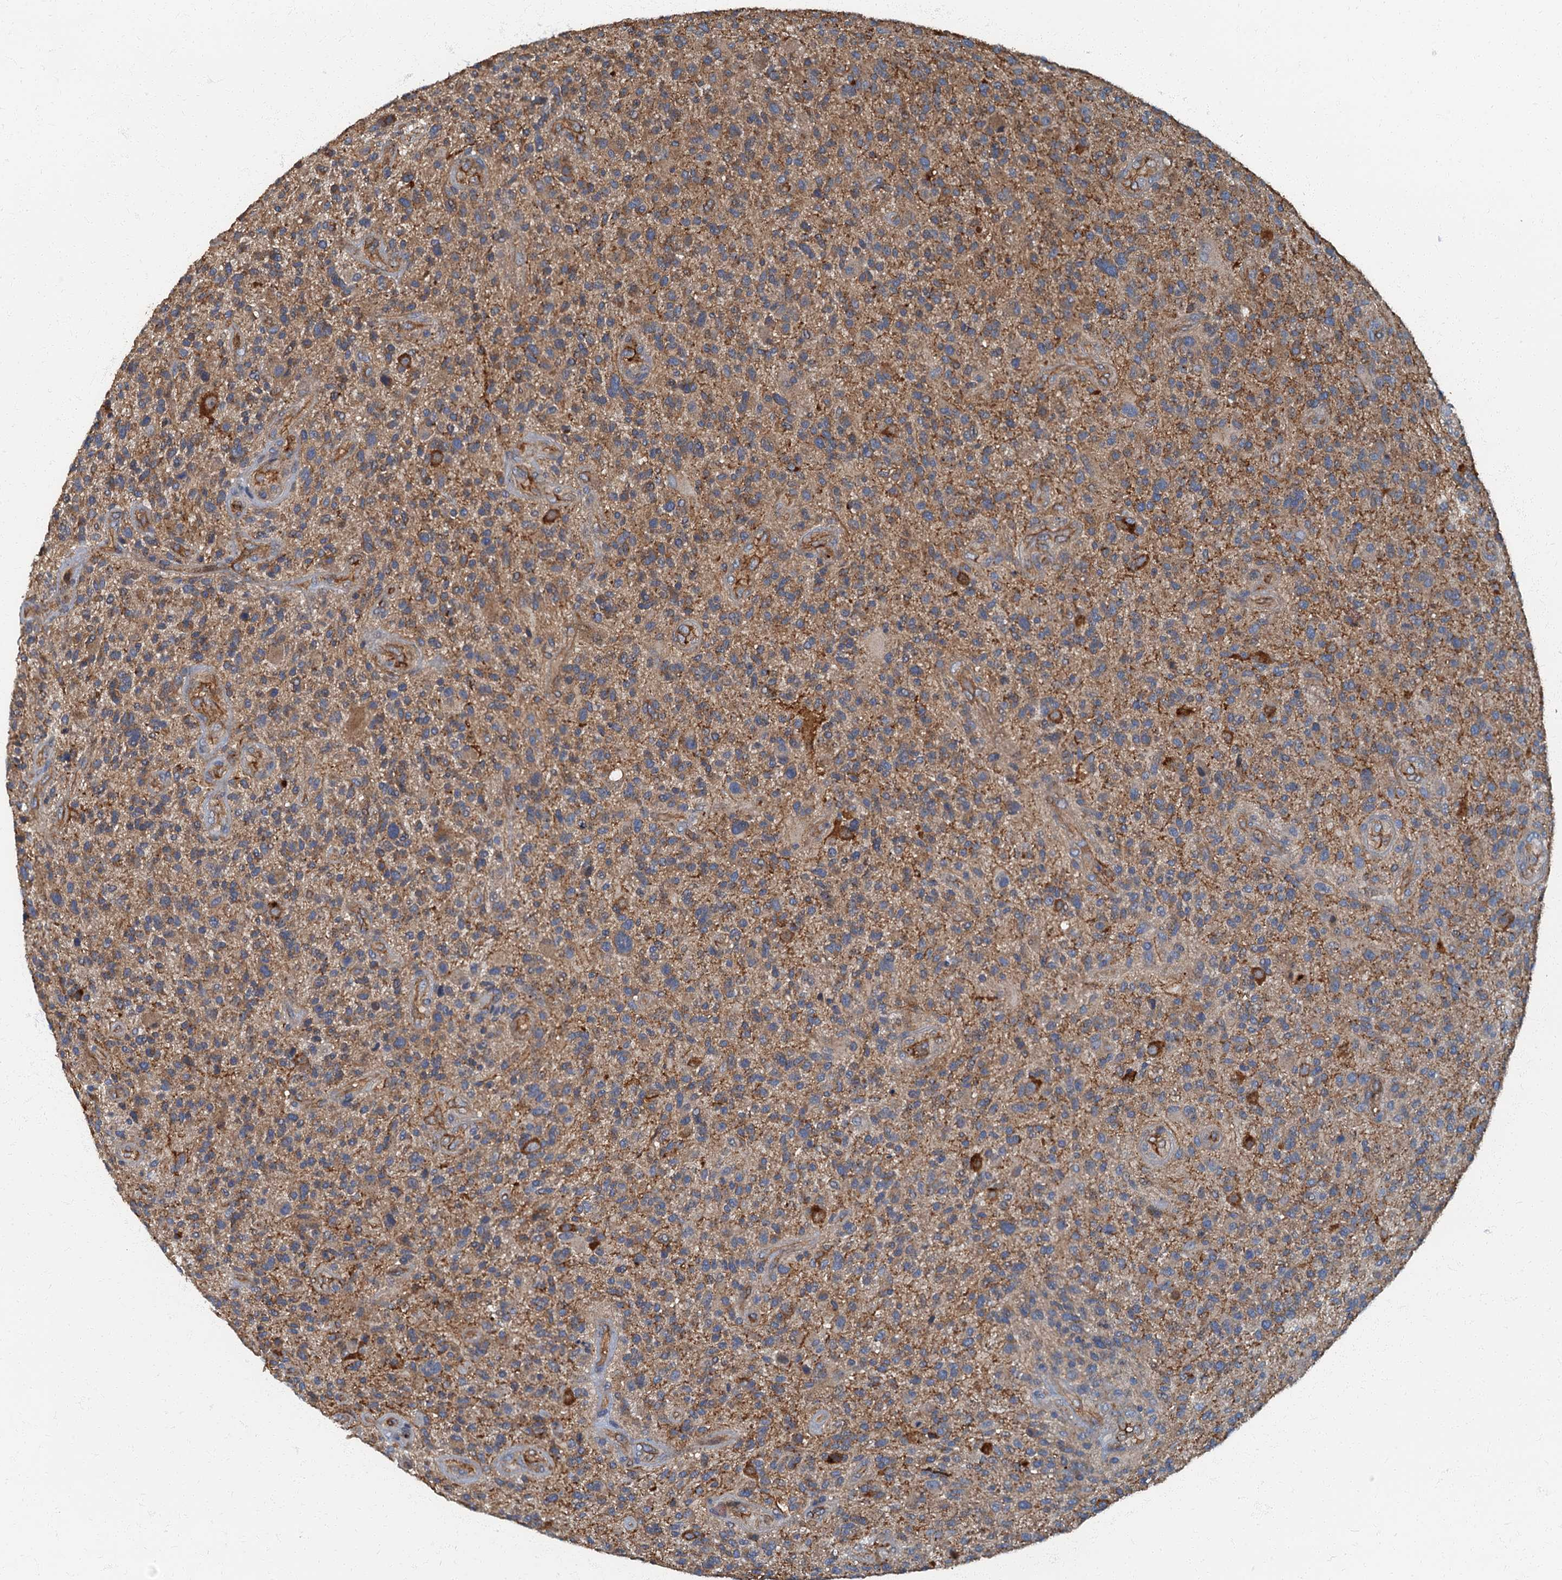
{"staining": {"intensity": "moderate", "quantity": ">75%", "location": "cytoplasmic/membranous"}, "tissue": "glioma", "cell_type": "Tumor cells", "image_type": "cancer", "snomed": [{"axis": "morphology", "description": "Glioma, malignant, High grade"}, {"axis": "topography", "description": "Brain"}], "caption": "A micrograph showing moderate cytoplasmic/membranous expression in approximately >75% of tumor cells in glioma, as visualized by brown immunohistochemical staining.", "gene": "ARL11", "patient": {"sex": "male", "age": 47}}